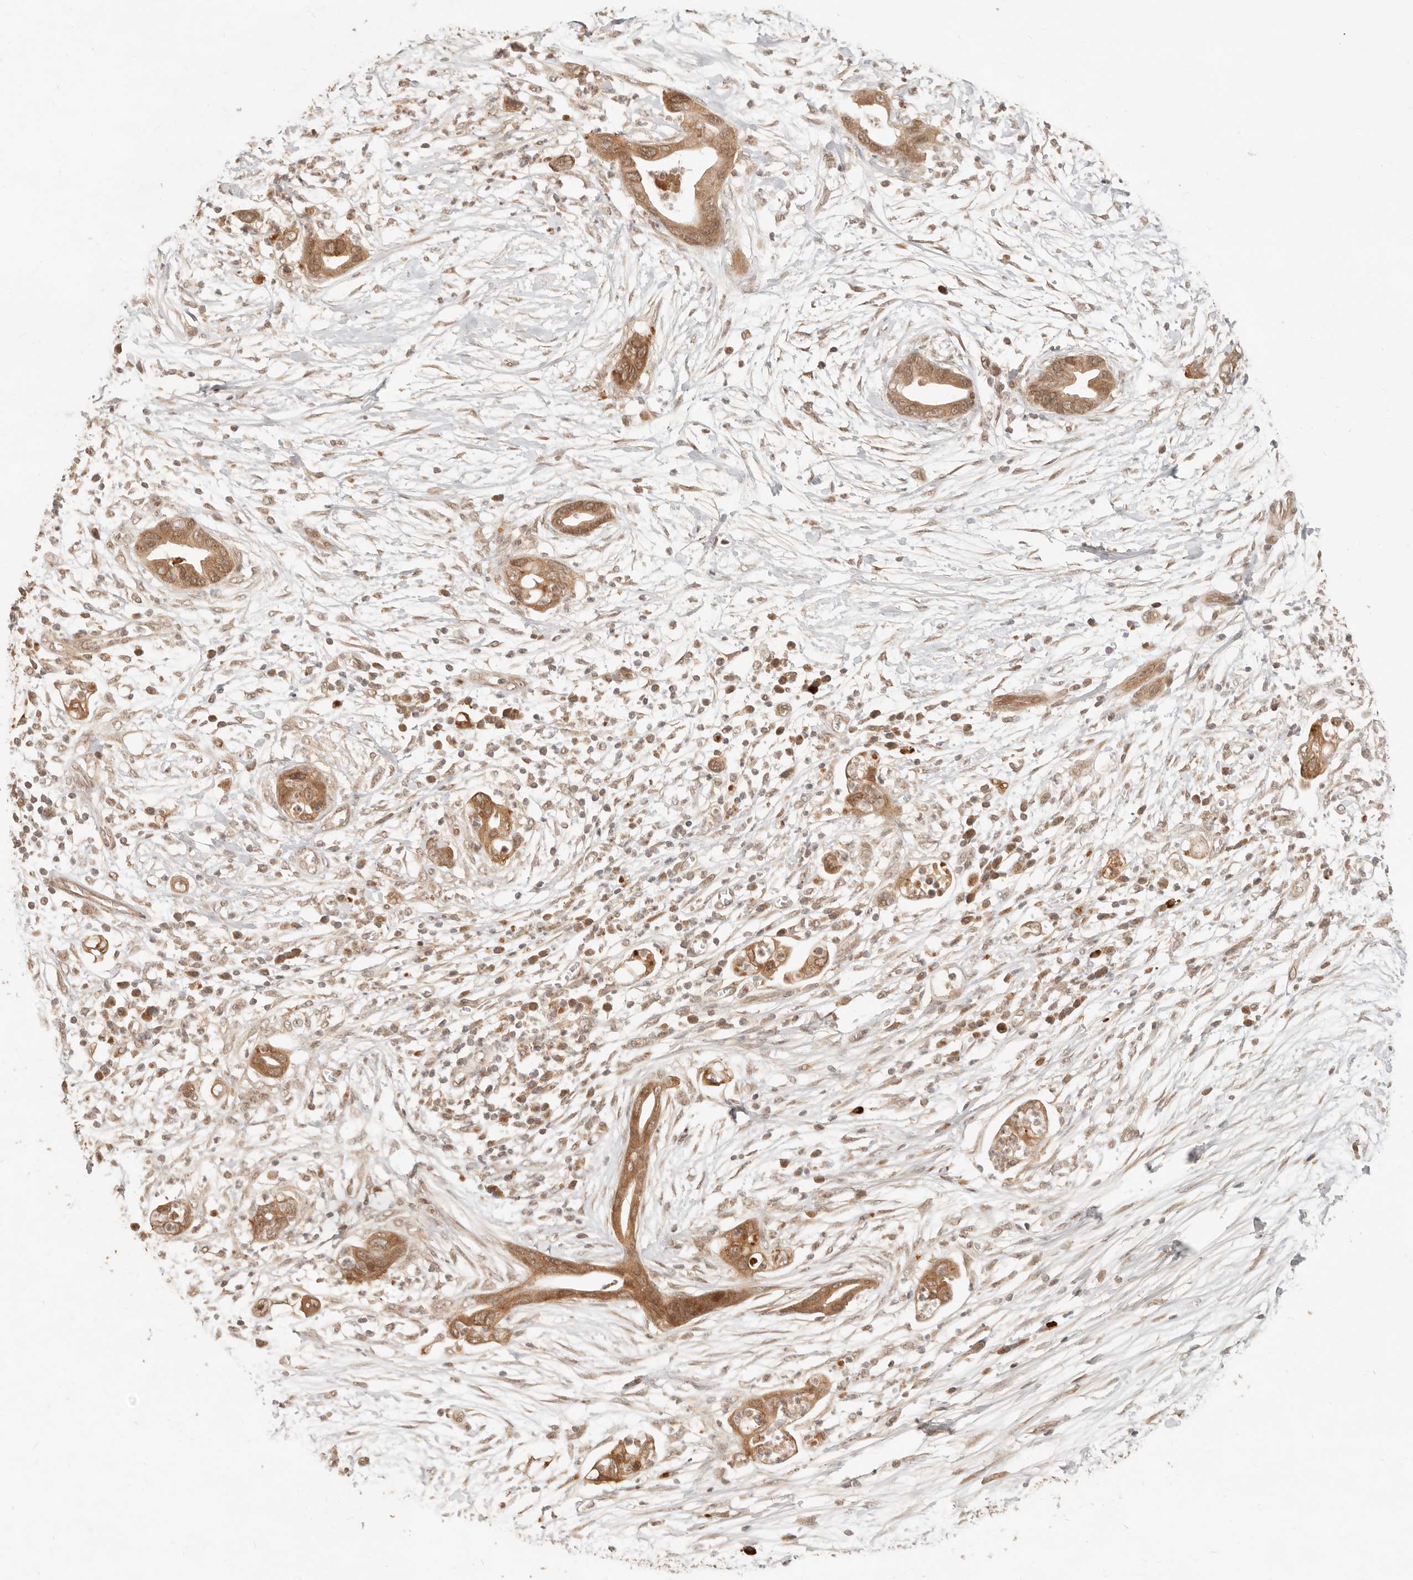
{"staining": {"intensity": "moderate", "quantity": ">75%", "location": "cytoplasmic/membranous"}, "tissue": "pancreatic cancer", "cell_type": "Tumor cells", "image_type": "cancer", "snomed": [{"axis": "morphology", "description": "Adenocarcinoma, NOS"}, {"axis": "topography", "description": "Pancreas"}], "caption": "A histopathology image of human pancreatic adenocarcinoma stained for a protein demonstrates moderate cytoplasmic/membranous brown staining in tumor cells.", "gene": "BAALC", "patient": {"sex": "male", "age": 75}}